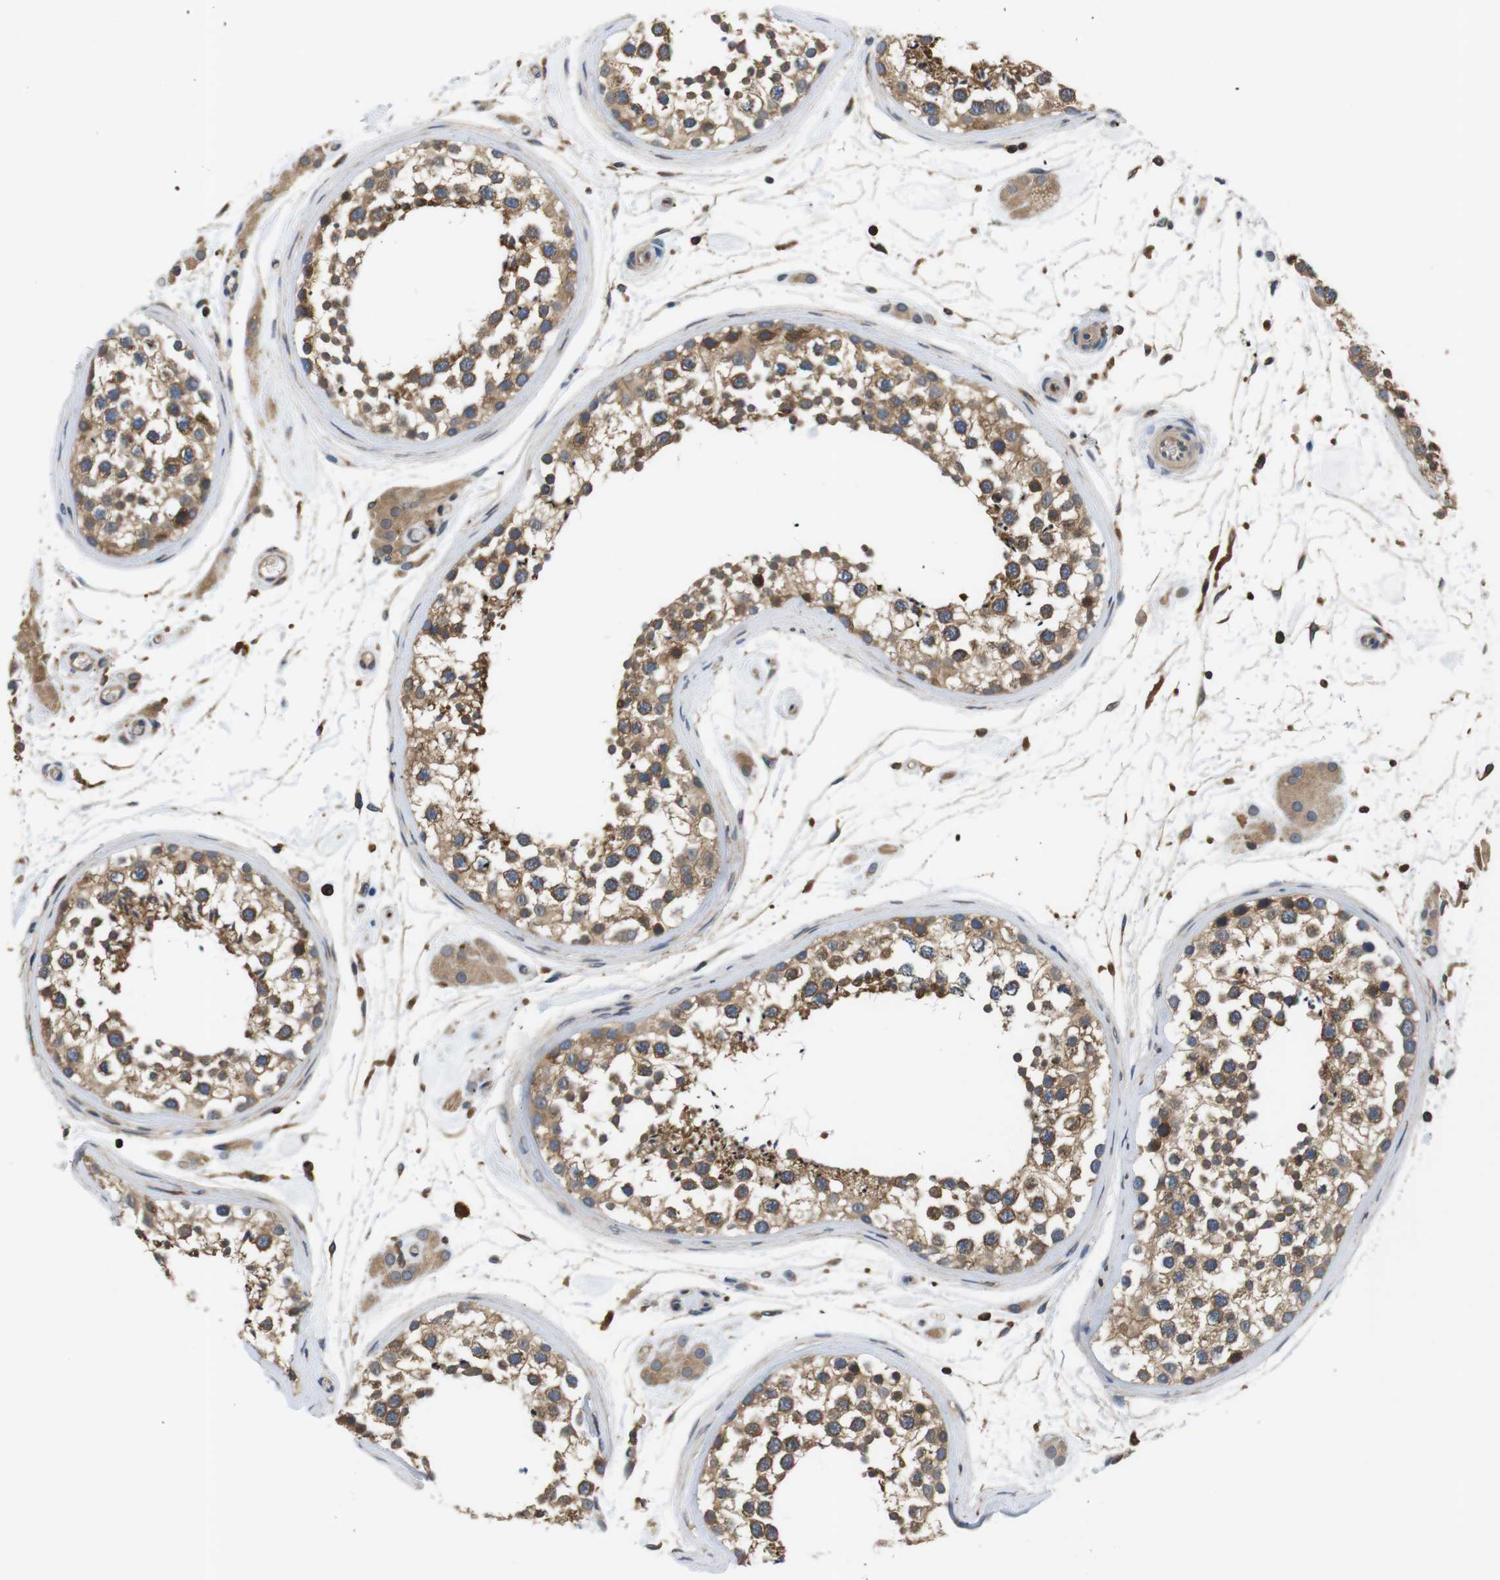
{"staining": {"intensity": "moderate", "quantity": ">75%", "location": "cytoplasmic/membranous"}, "tissue": "testis", "cell_type": "Cells in seminiferous ducts", "image_type": "normal", "snomed": [{"axis": "morphology", "description": "Normal tissue, NOS"}, {"axis": "topography", "description": "Testis"}], "caption": "A histopathology image of human testis stained for a protein demonstrates moderate cytoplasmic/membranous brown staining in cells in seminiferous ducts. The staining was performed using DAB (3,3'-diaminobenzidine) to visualize the protein expression in brown, while the nuclei were stained in blue with hematoxylin (Magnification: 20x).", "gene": "HERPUD2", "patient": {"sex": "male", "age": 46}}